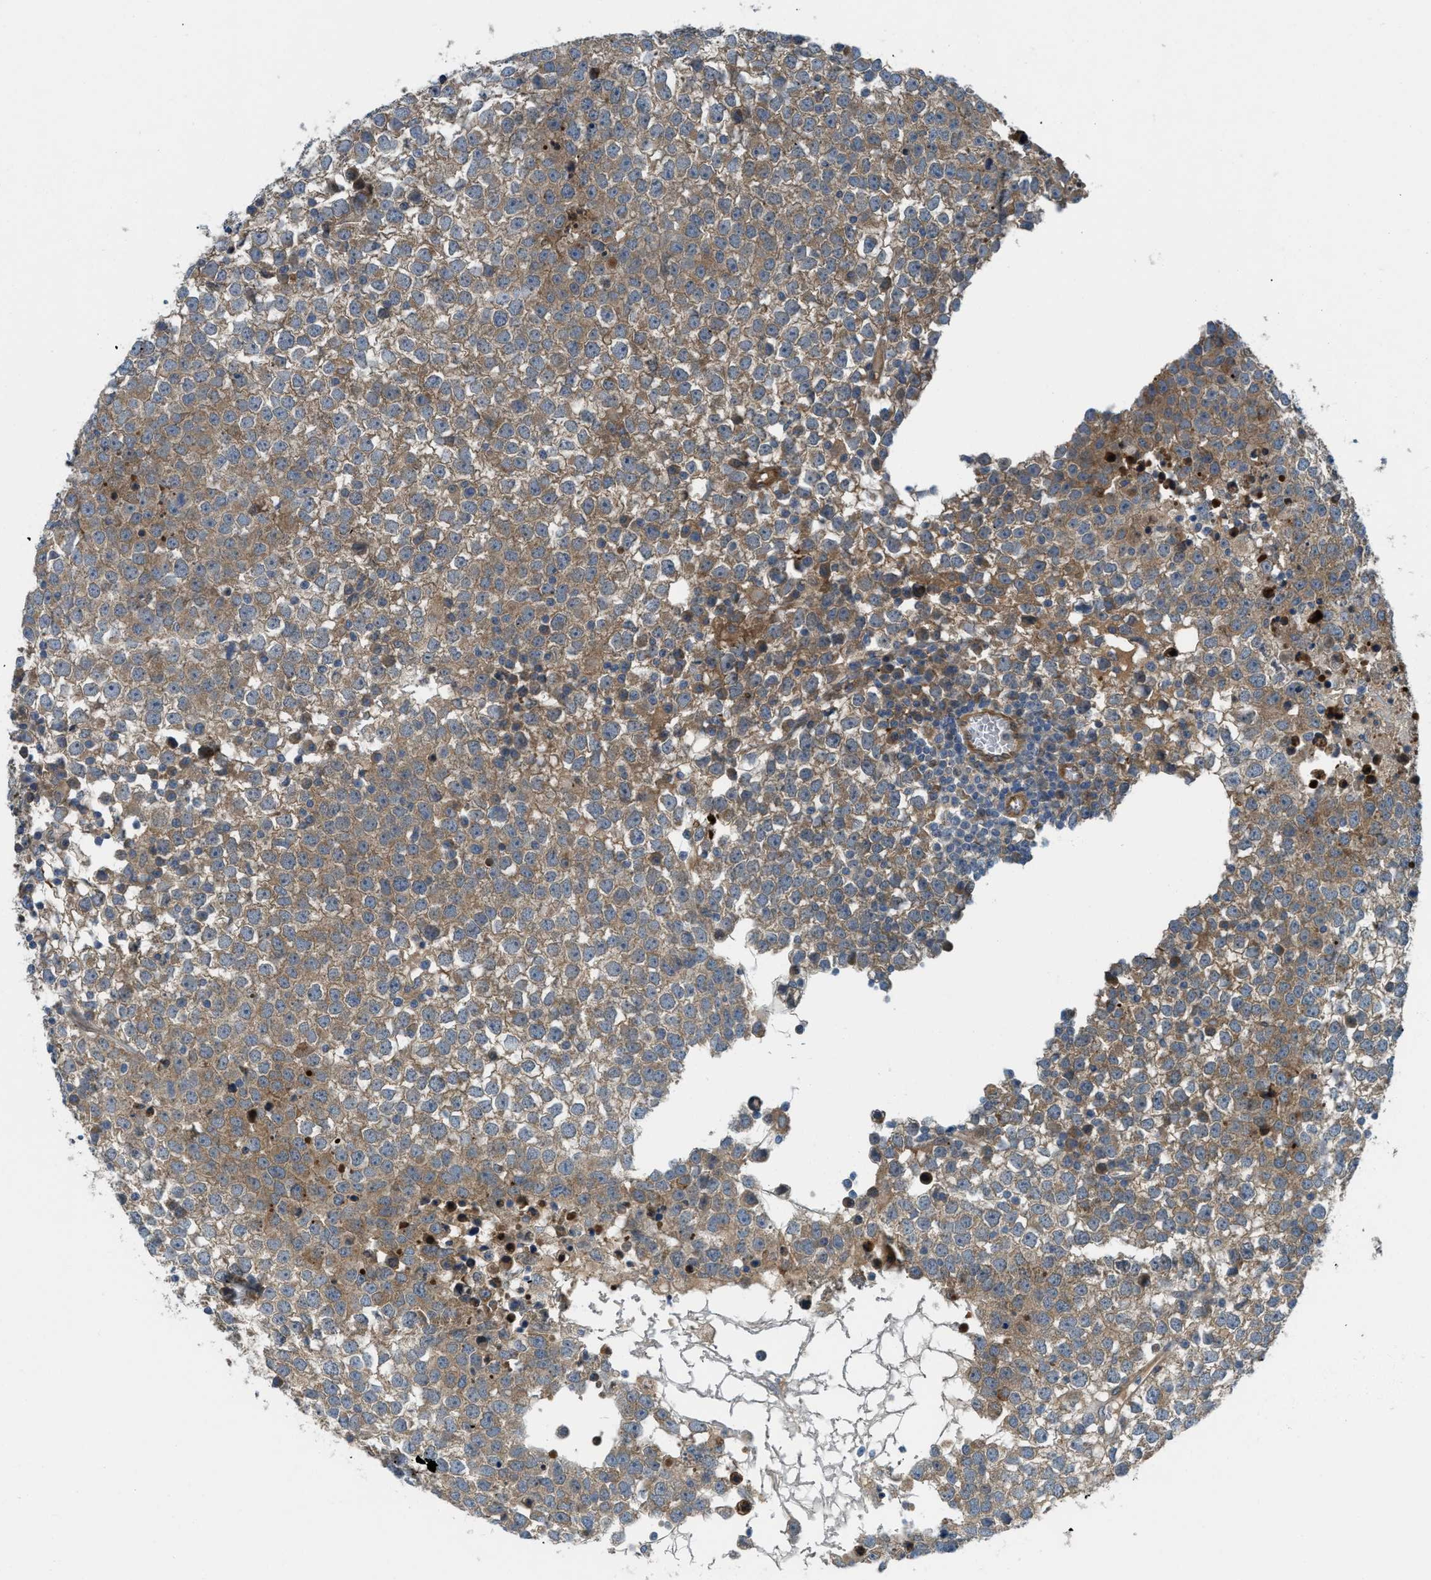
{"staining": {"intensity": "moderate", "quantity": ">75%", "location": "cytoplasmic/membranous"}, "tissue": "testis cancer", "cell_type": "Tumor cells", "image_type": "cancer", "snomed": [{"axis": "morphology", "description": "Seminoma, NOS"}, {"axis": "topography", "description": "Testis"}], "caption": "Human testis cancer (seminoma) stained for a protein (brown) demonstrates moderate cytoplasmic/membranous positive expression in approximately >75% of tumor cells.", "gene": "BAZ2B", "patient": {"sex": "male", "age": 65}}